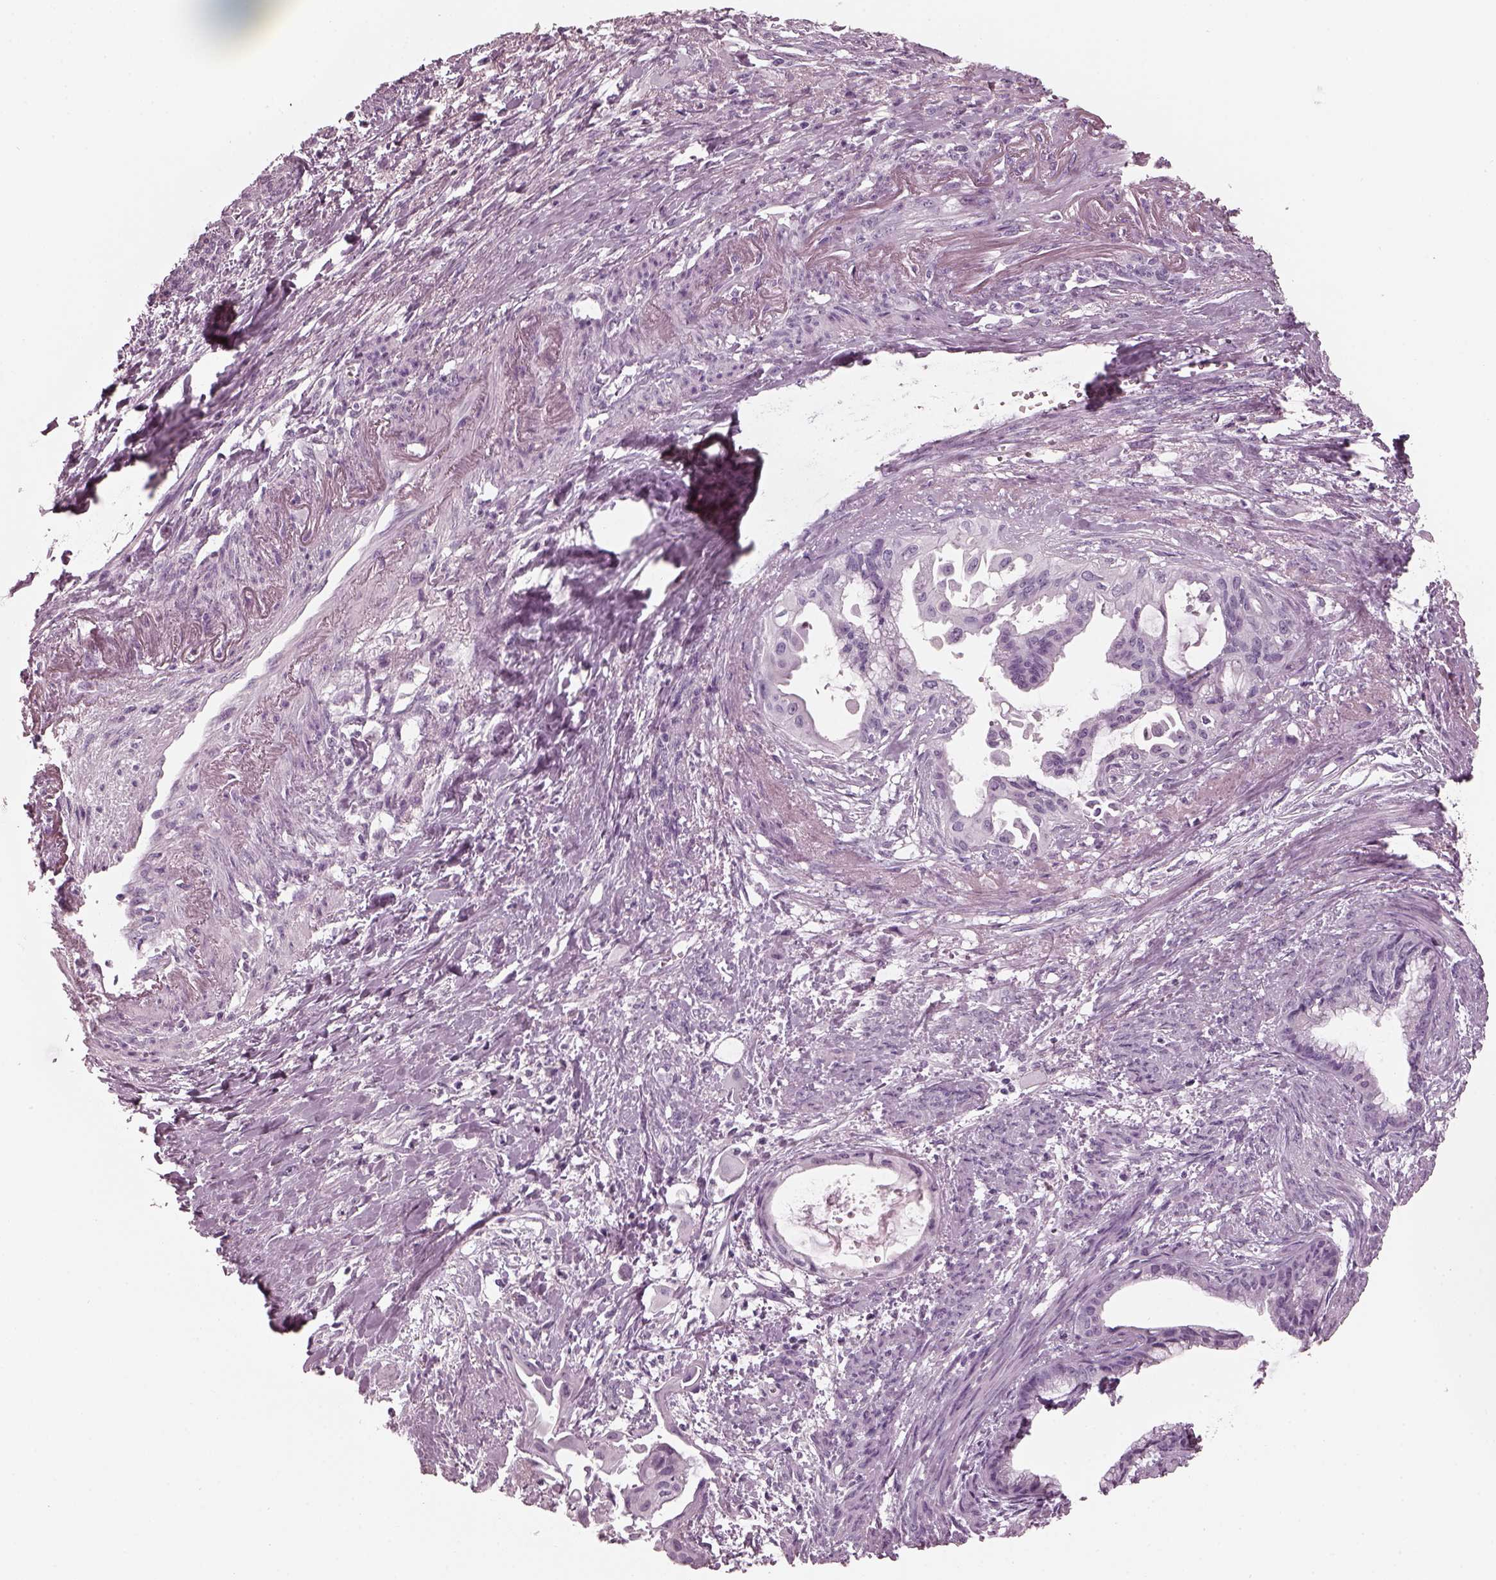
{"staining": {"intensity": "negative", "quantity": "none", "location": "none"}, "tissue": "endometrial cancer", "cell_type": "Tumor cells", "image_type": "cancer", "snomed": [{"axis": "morphology", "description": "Adenocarcinoma, NOS"}, {"axis": "topography", "description": "Endometrium"}], "caption": "DAB (3,3'-diaminobenzidine) immunohistochemical staining of human endometrial cancer displays no significant positivity in tumor cells.", "gene": "RCVRN", "patient": {"sex": "female", "age": 86}}